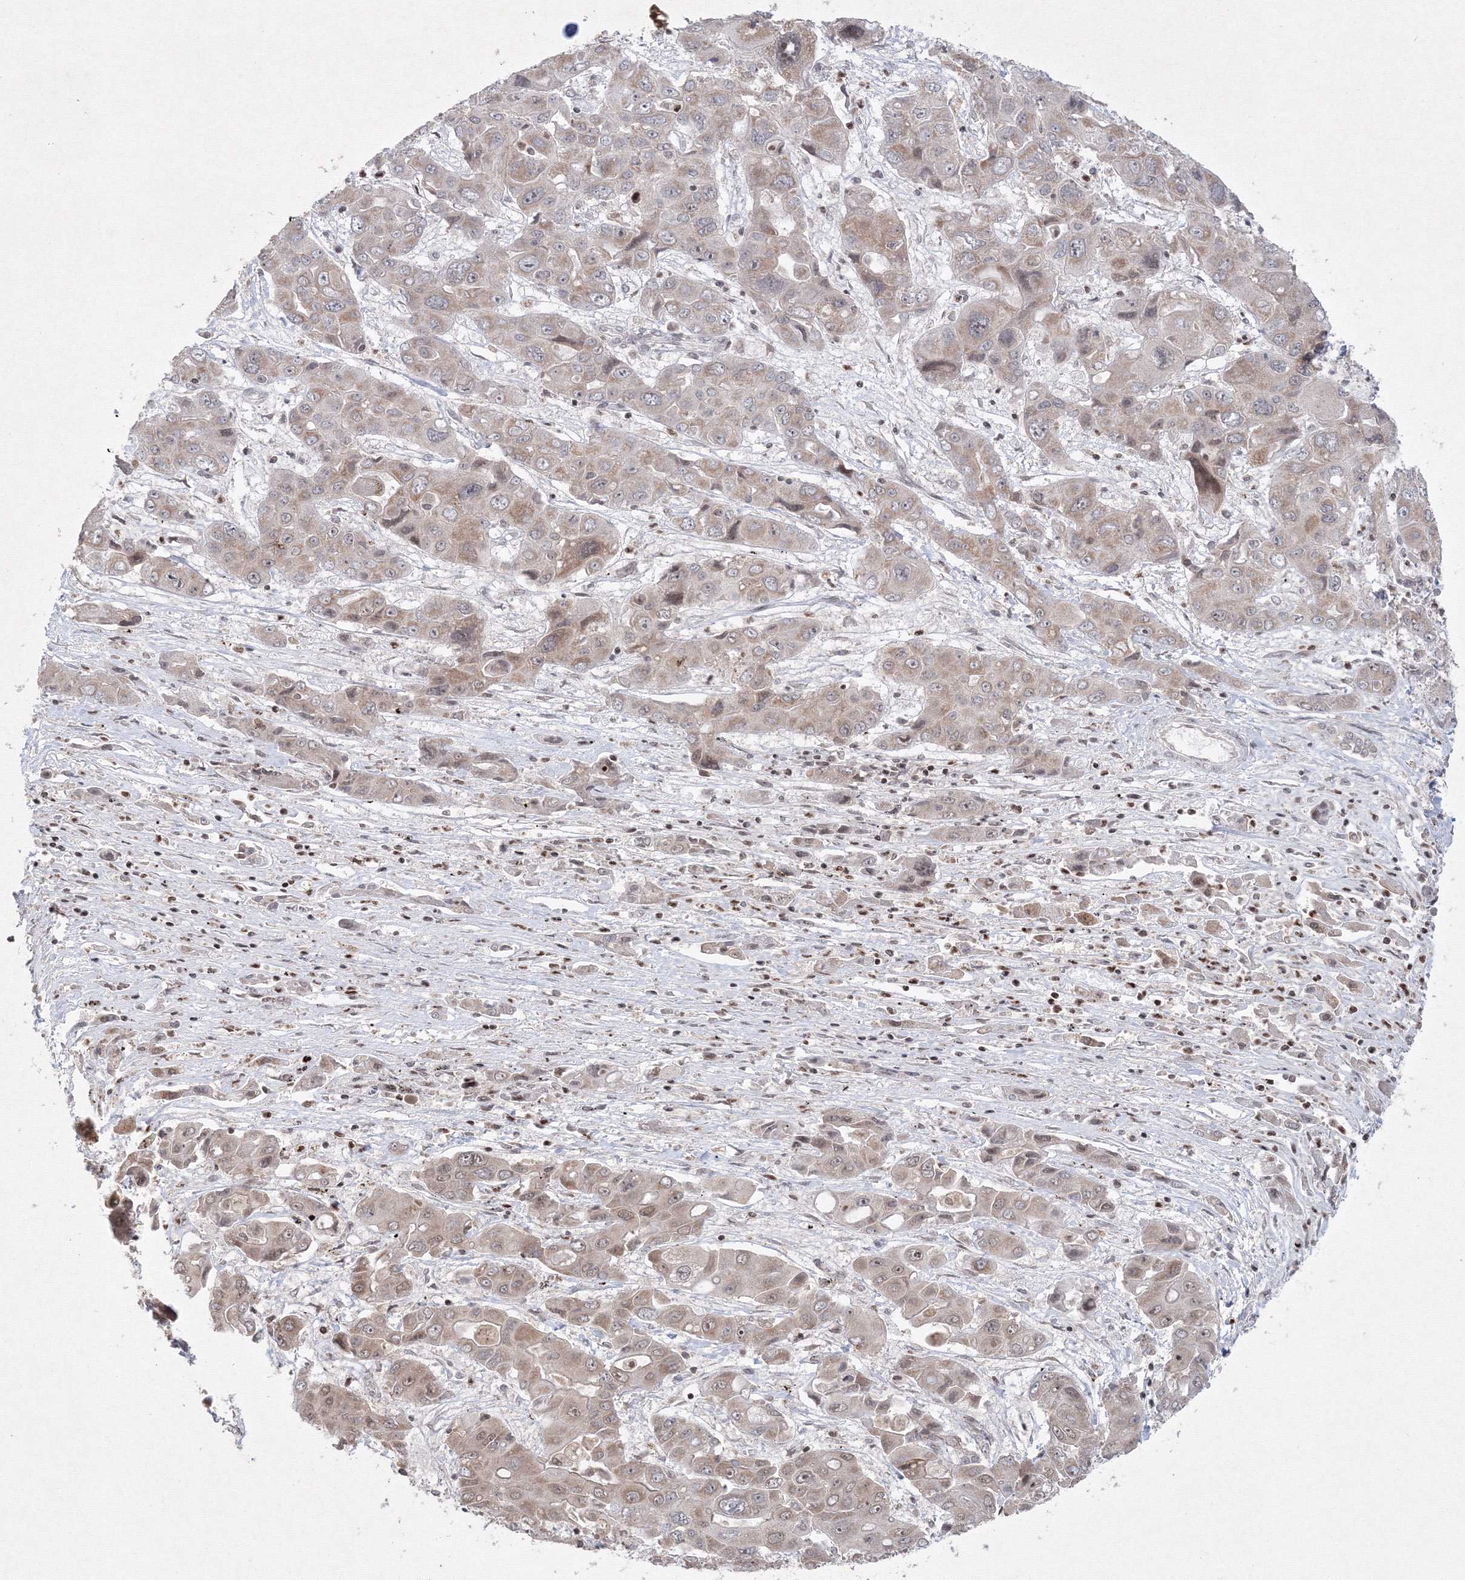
{"staining": {"intensity": "weak", "quantity": ">75%", "location": "cytoplasmic/membranous,nuclear"}, "tissue": "liver cancer", "cell_type": "Tumor cells", "image_type": "cancer", "snomed": [{"axis": "morphology", "description": "Cholangiocarcinoma"}, {"axis": "topography", "description": "Liver"}], "caption": "About >75% of tumor cells in cholangiocarcinoma (liver) show weak cytoplasmic/membranous and nuclear protein staining as visualized by brown immunohistochemical staining.", "gene": "MKRN2", "patient": {"sex": "male", "age": 67}}